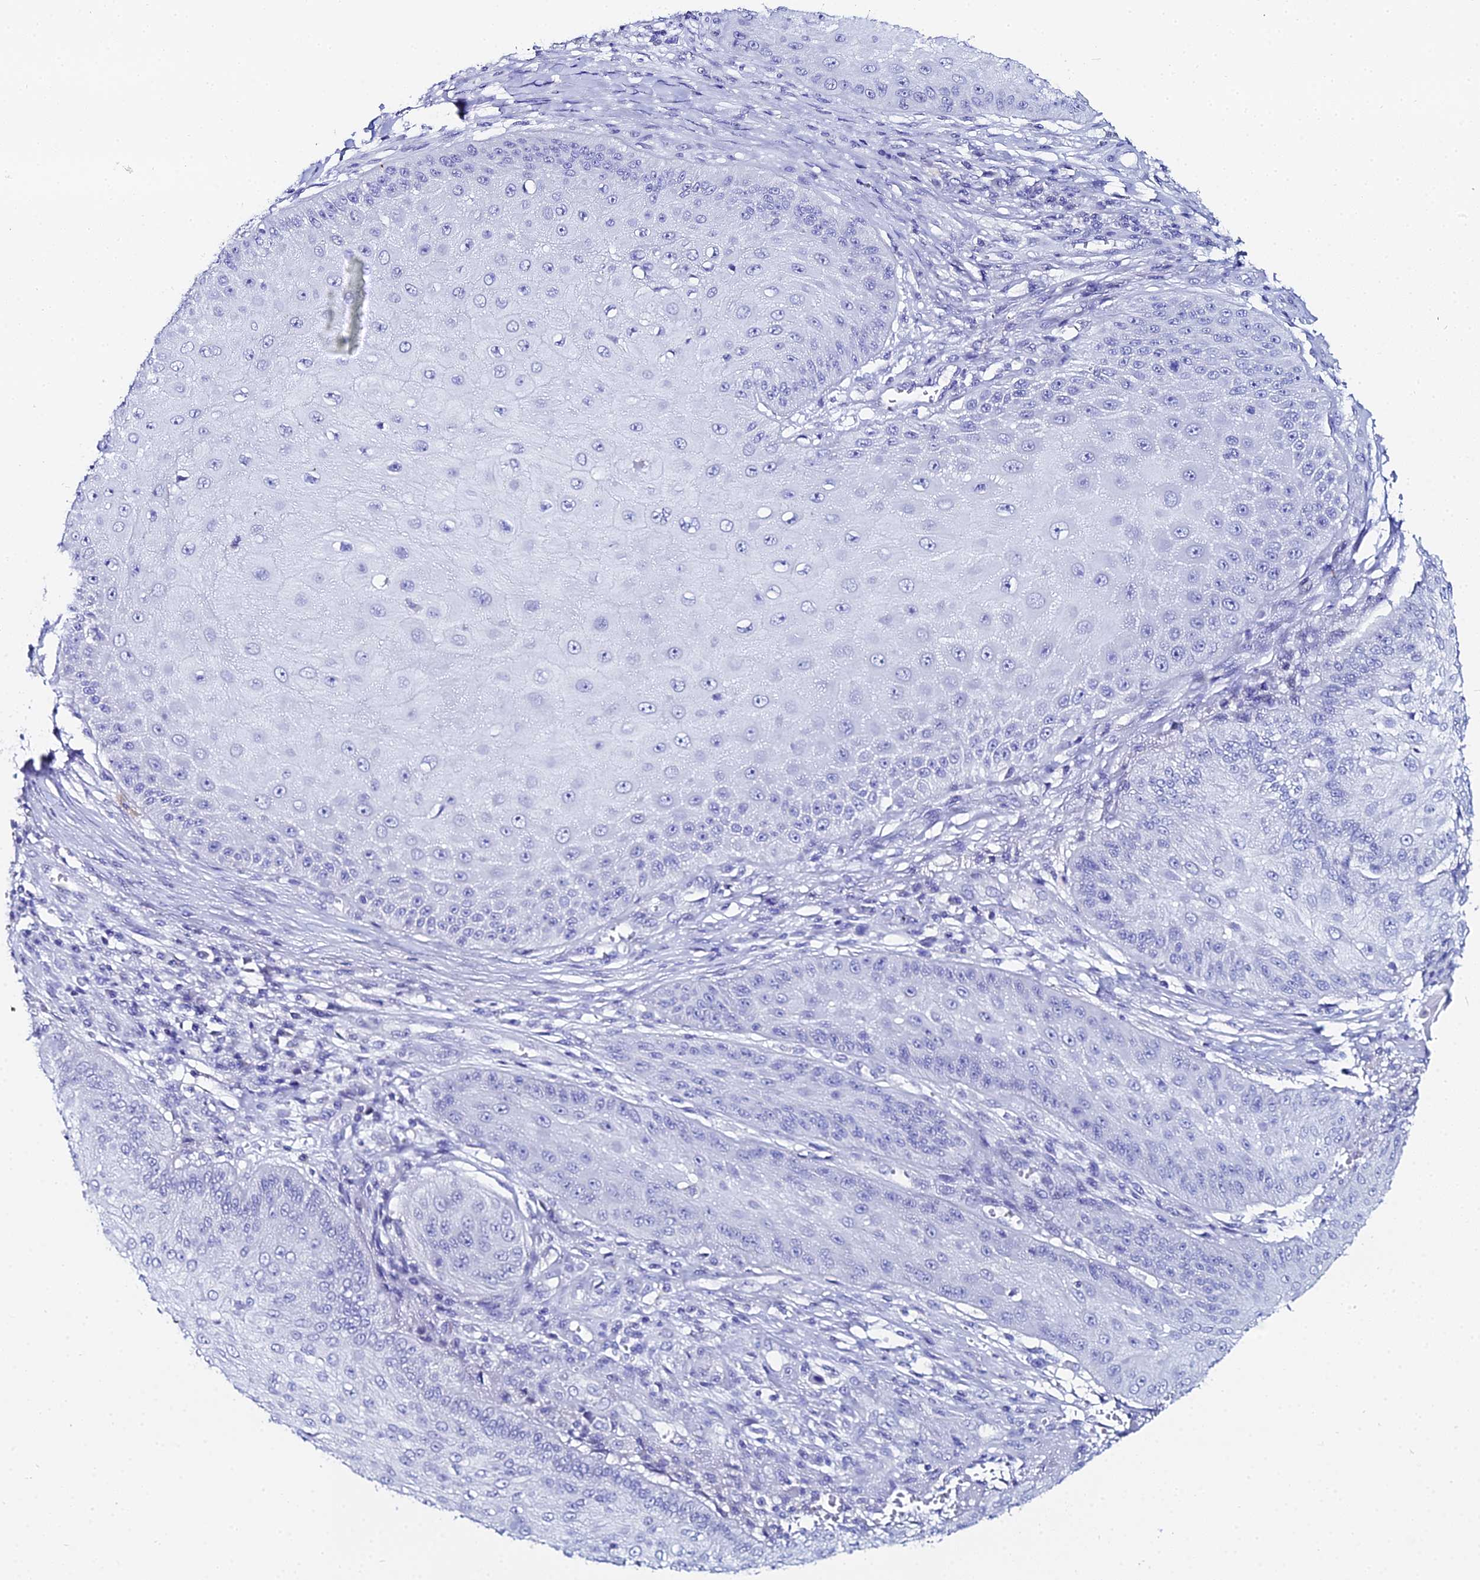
{"staining": {"intensity": "negative", "quantity": "none", "location": "none"}, "tissue": "skin cancer", "cell_type": "Tumor cells", "image_type": "cancer", "snomed": [{"axis": "morphology", "description": "Squamous cell carcinoma, NOS"}, {"axis": "topography", "description": "Skin"}], "caption": "Immunohistochemical staining of skin squamous cell carcinoma displays no significant positivity in tumor cells.", "gene": "OCM", "patient": {"sex": "male", "age": 70}}